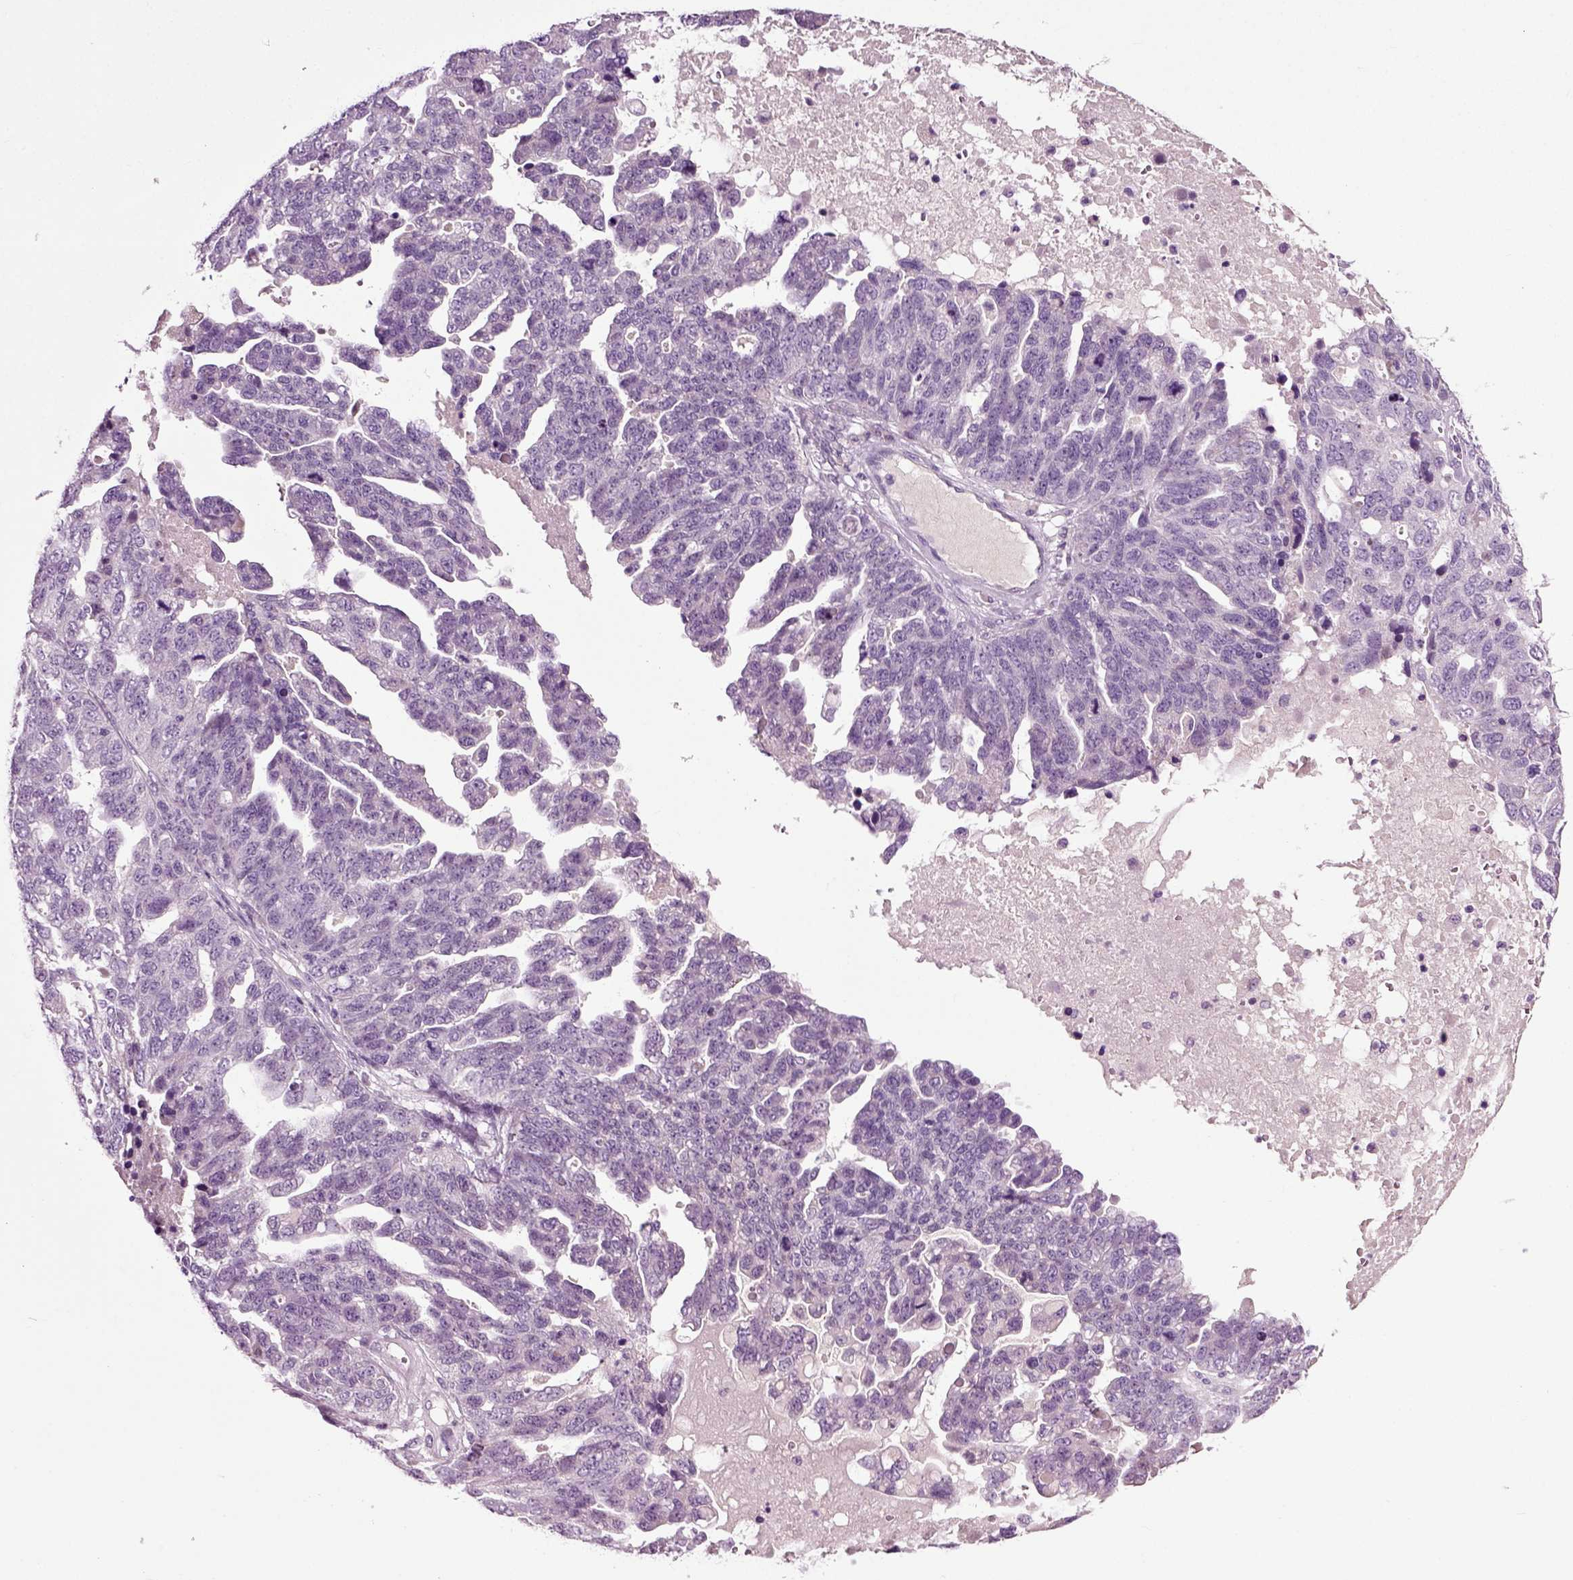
{"staining": {"intensity": "negative", "quantity": "none", "location": "none"}, "tissue": "ovarian cancer", "cell_type": "Tumor cells", "image_type": "cancer", "snomed": [{"axis": "morphology", "description": "Cystadenocarcinoma, serous, NOS"}, {"axis": "topography", "description": "Ovary"}], "caption": "Tumor cells are negative for protein expression in human ovarian serous cystadenocarcinoma.", "gene": "SPATA17", "patient": {"sex": "female", "age": 71}}